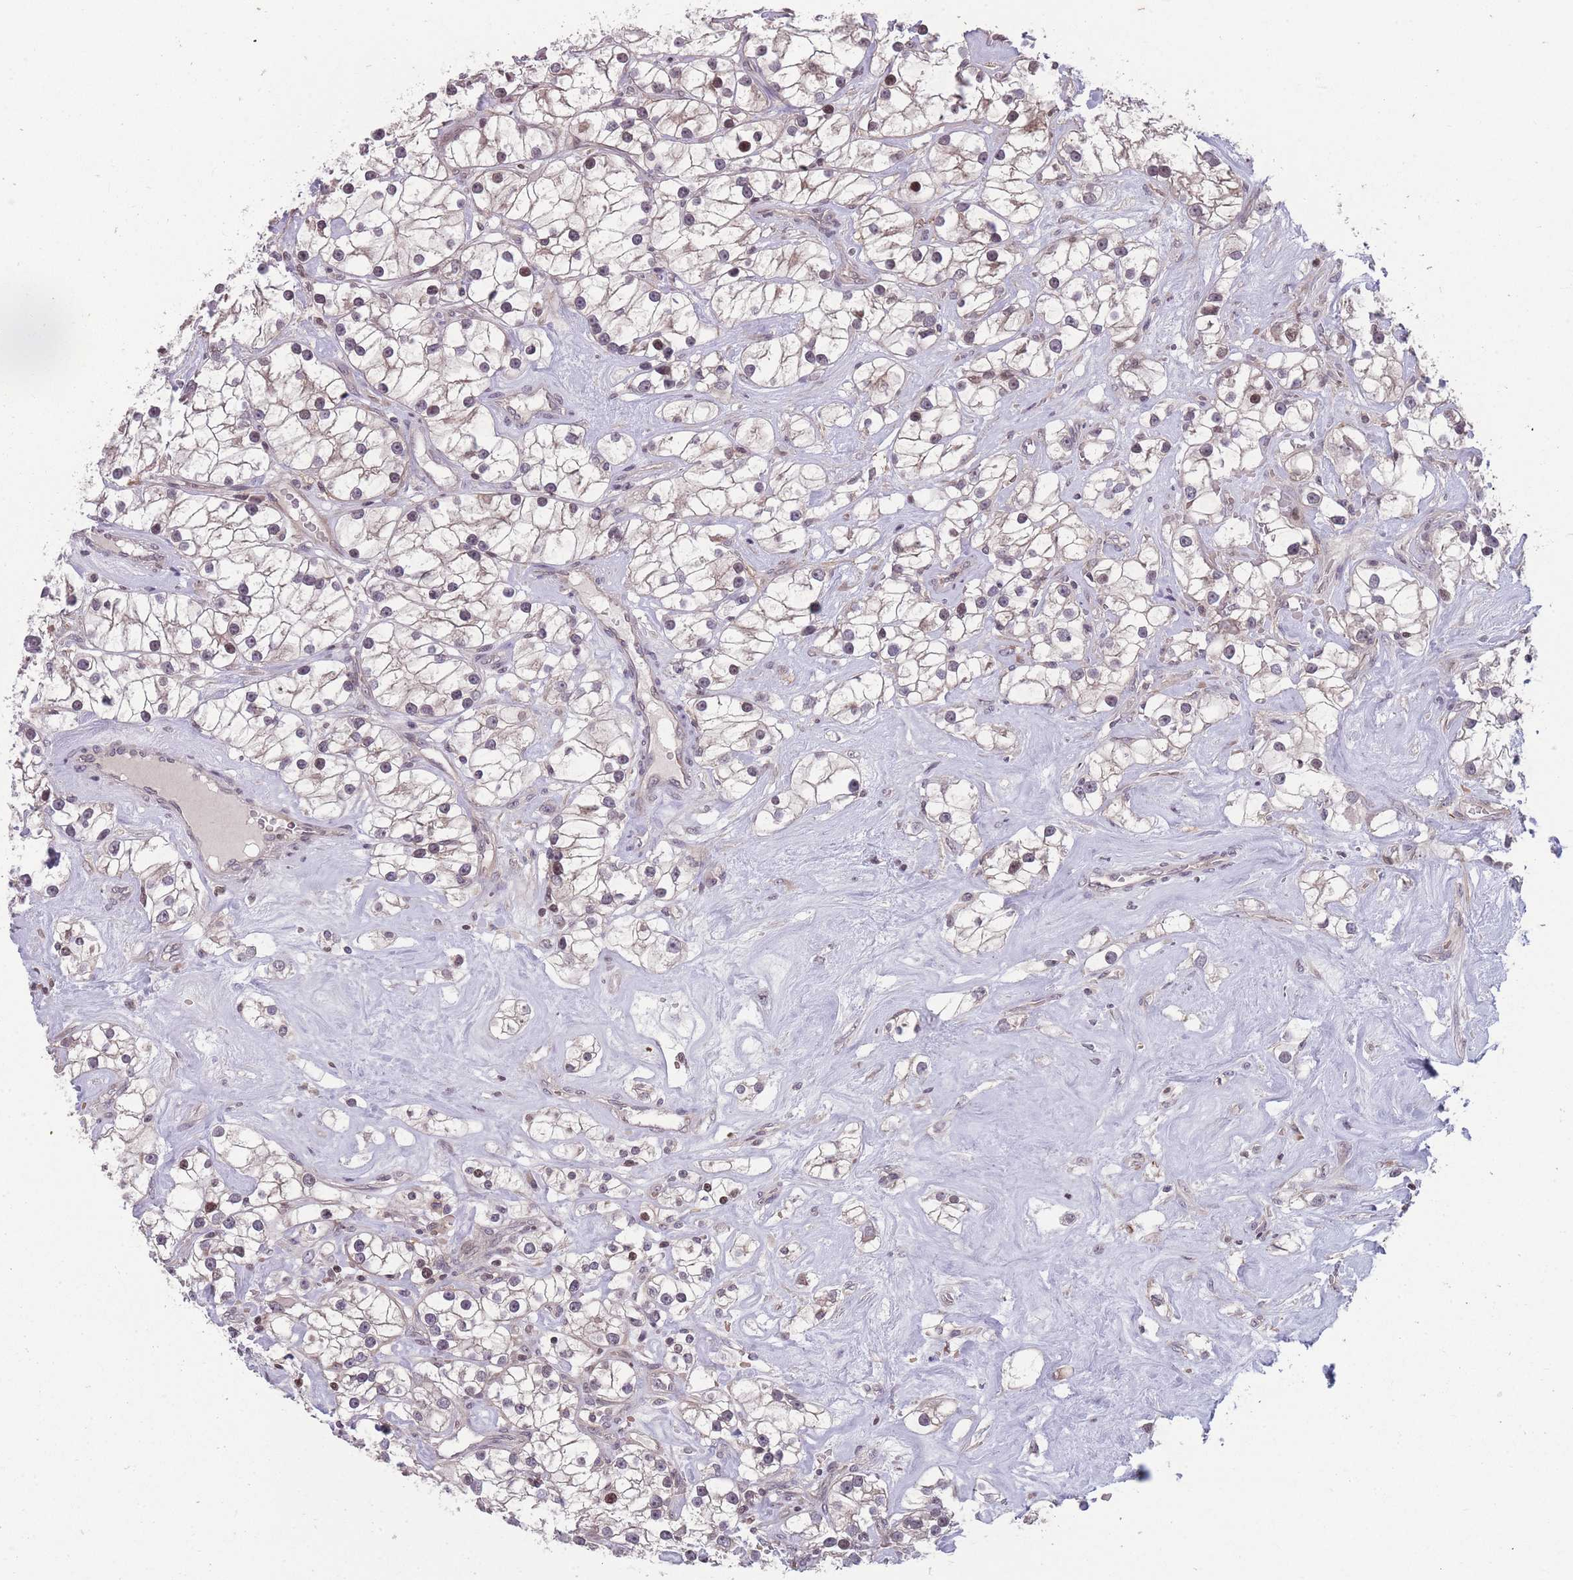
{"staining": {"intensity": "weak", "quantity": "<25%", "location": "nuclear"}, "tissue": "renal cancer", "cell_type": "Tumor cells", "image_type": "cancer", "snomed": [{"axis": "morphology", "description": "Adenocarcinoma, NOS"}, {"axis": "topography", "description": "Kidney"}], "caption": "A high-resolution image shows immunohistochemistry (IHC) staining of renal cancer (adenocarcinoma), which displays no significant expression in tumor cells.", "gene": "GGT5", "patient": {"sex": "male", "age": 77}}